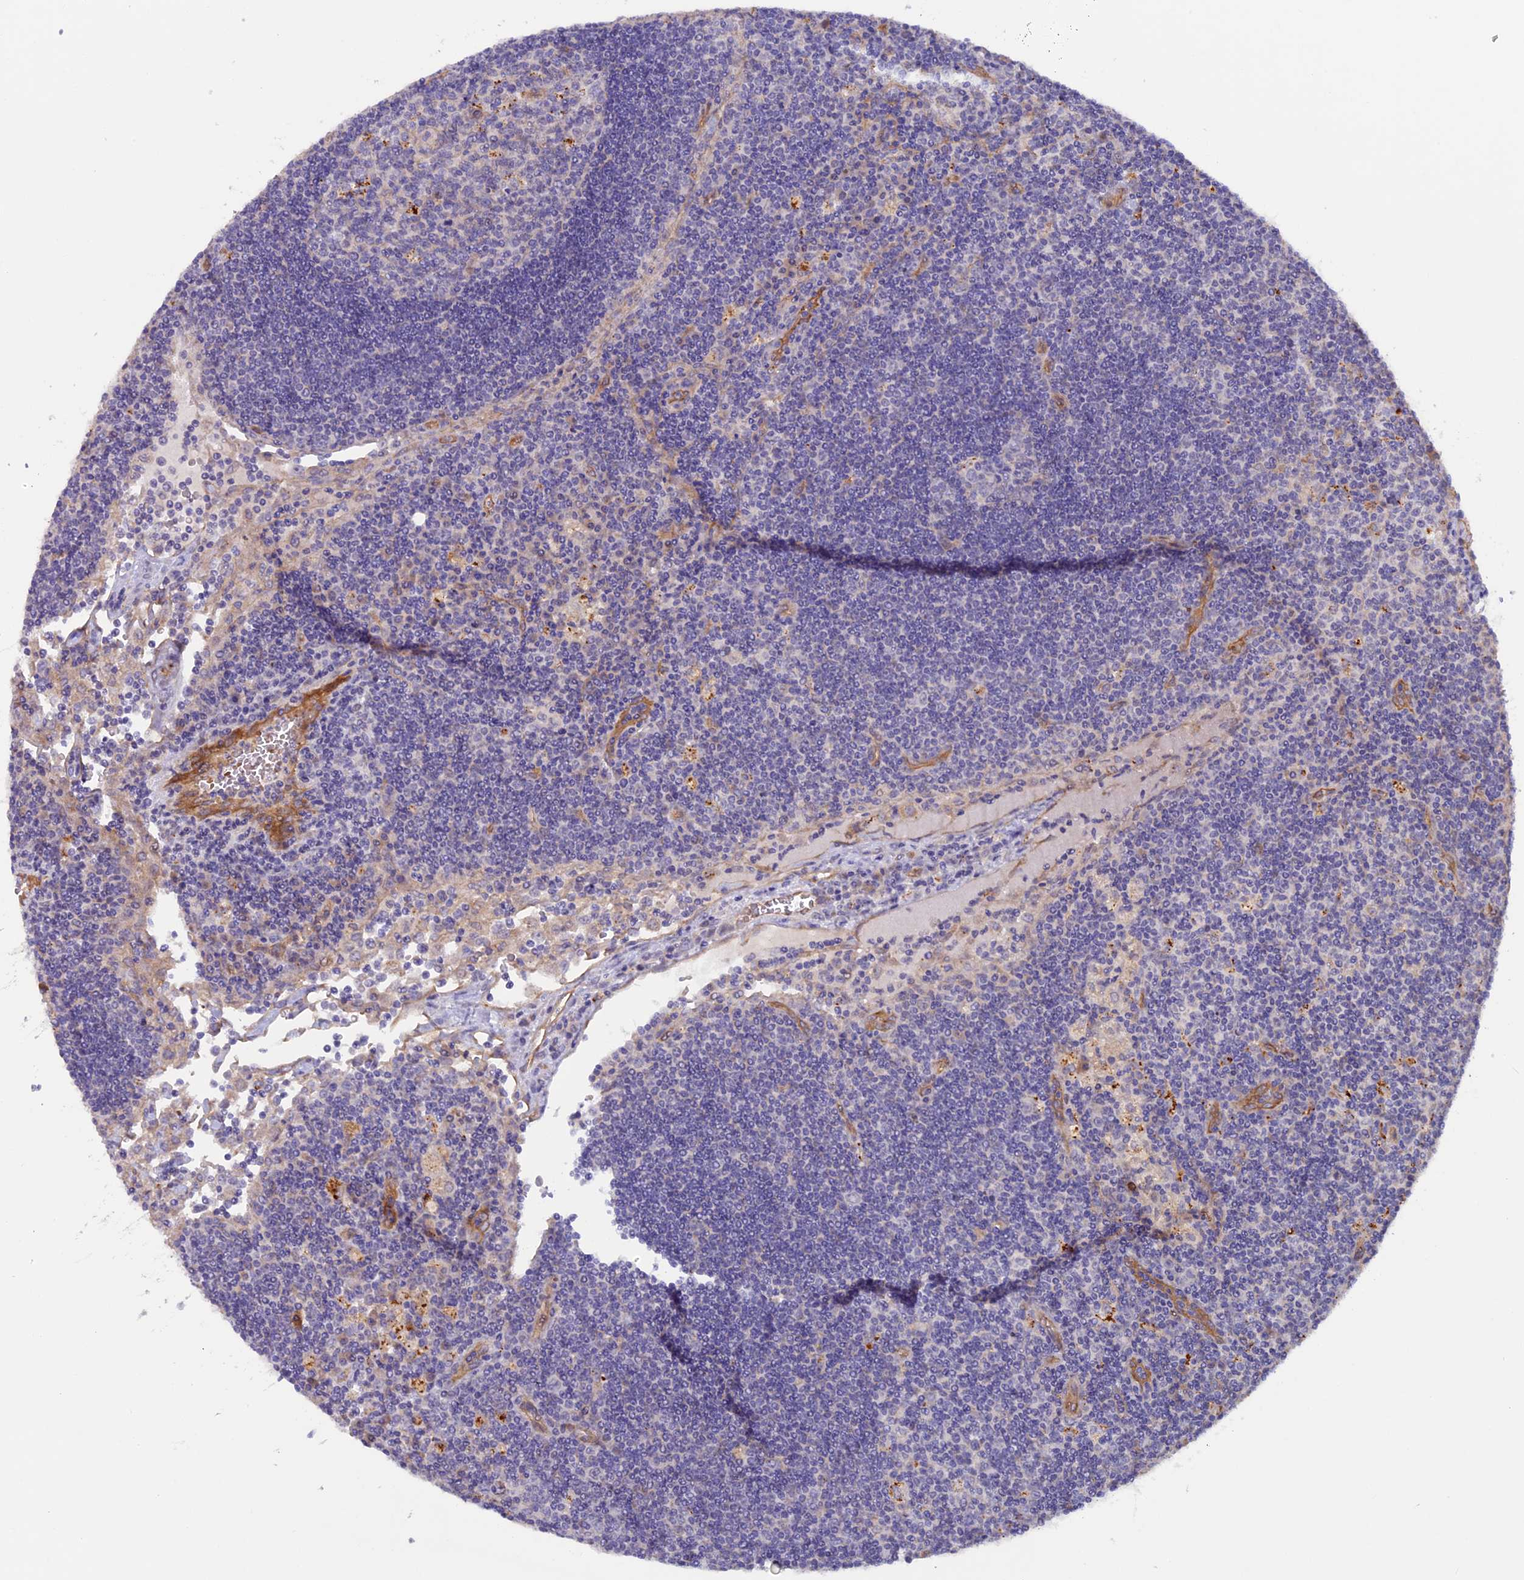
{"staining": {"intensity": "negative", "quantity": "none", "location": "none"}, "tissue": "lymph node", "cell_type": "Germinal center cells", "image_type": "normal", "snomed": [{"axis": "morphology", "description": "Normal tissue, NOS"}, {"axis": "topography", "description": "Lymph node"}], "caption": "The immunohistochemistry (IHC) histopathology image has no significant positivity in germinal center cells of lymph node.", "gene": "DUS3L", "patient": {"sex": "male", "age": 58}}